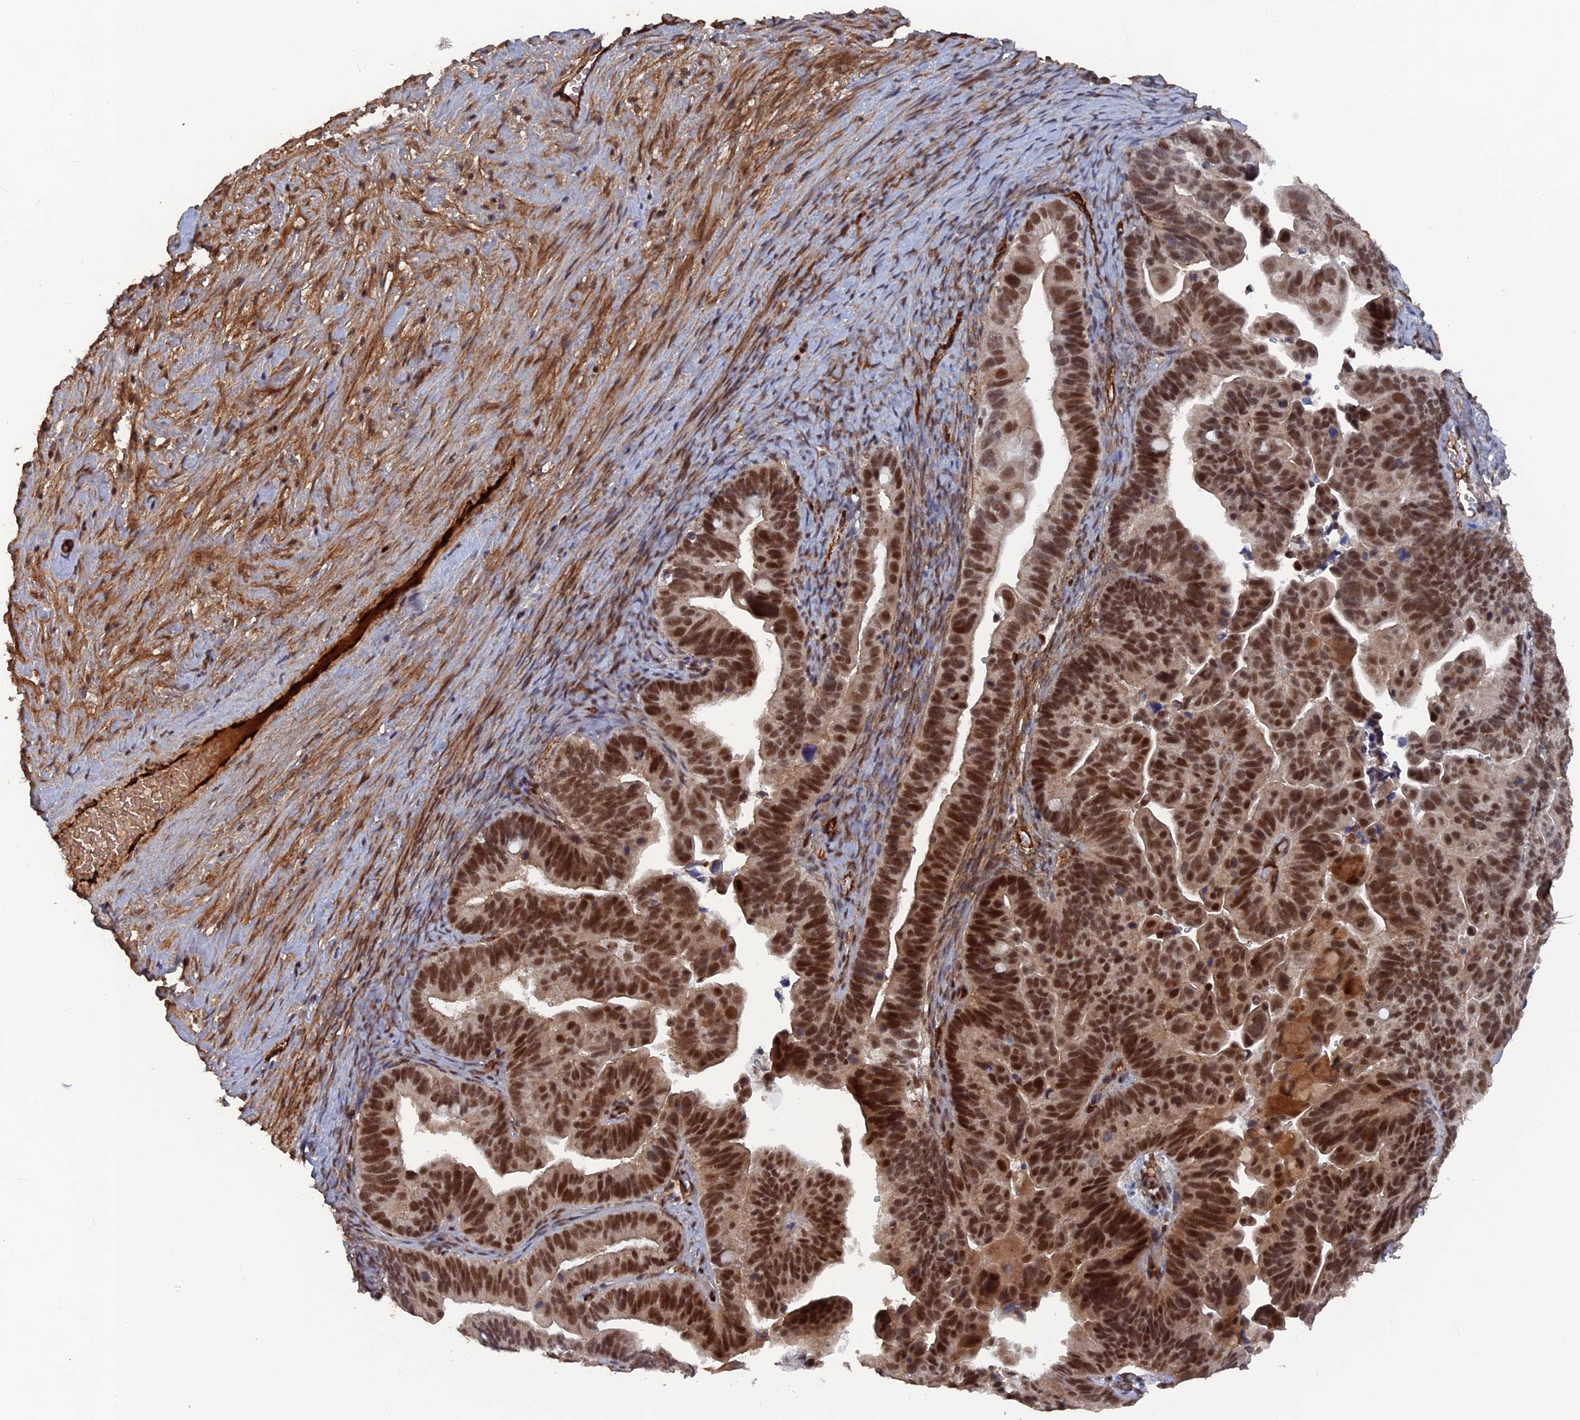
{"staining": {"intensity": "strong", "quantity": ">75%", "location": "cytoplasmic/membranous,nuclear"}, "tissue": "ovarian cancer", "cell_type": "Tumor cells", "image_type": "cancer", "snomed": [{"axis": "morphology", "description": "Cystadenocarcinoma, serous, NOS"}, {"axis": "topography", "description": "Ovary"}], "caption": "Protein staining of ovarian cancer tissue shows strong cytoplasmic/membranous and nuclear positivity in approximately >75% of tumor cells.", "gene": "SH3D21", "patient": {"sex": "female", "age": 56}}